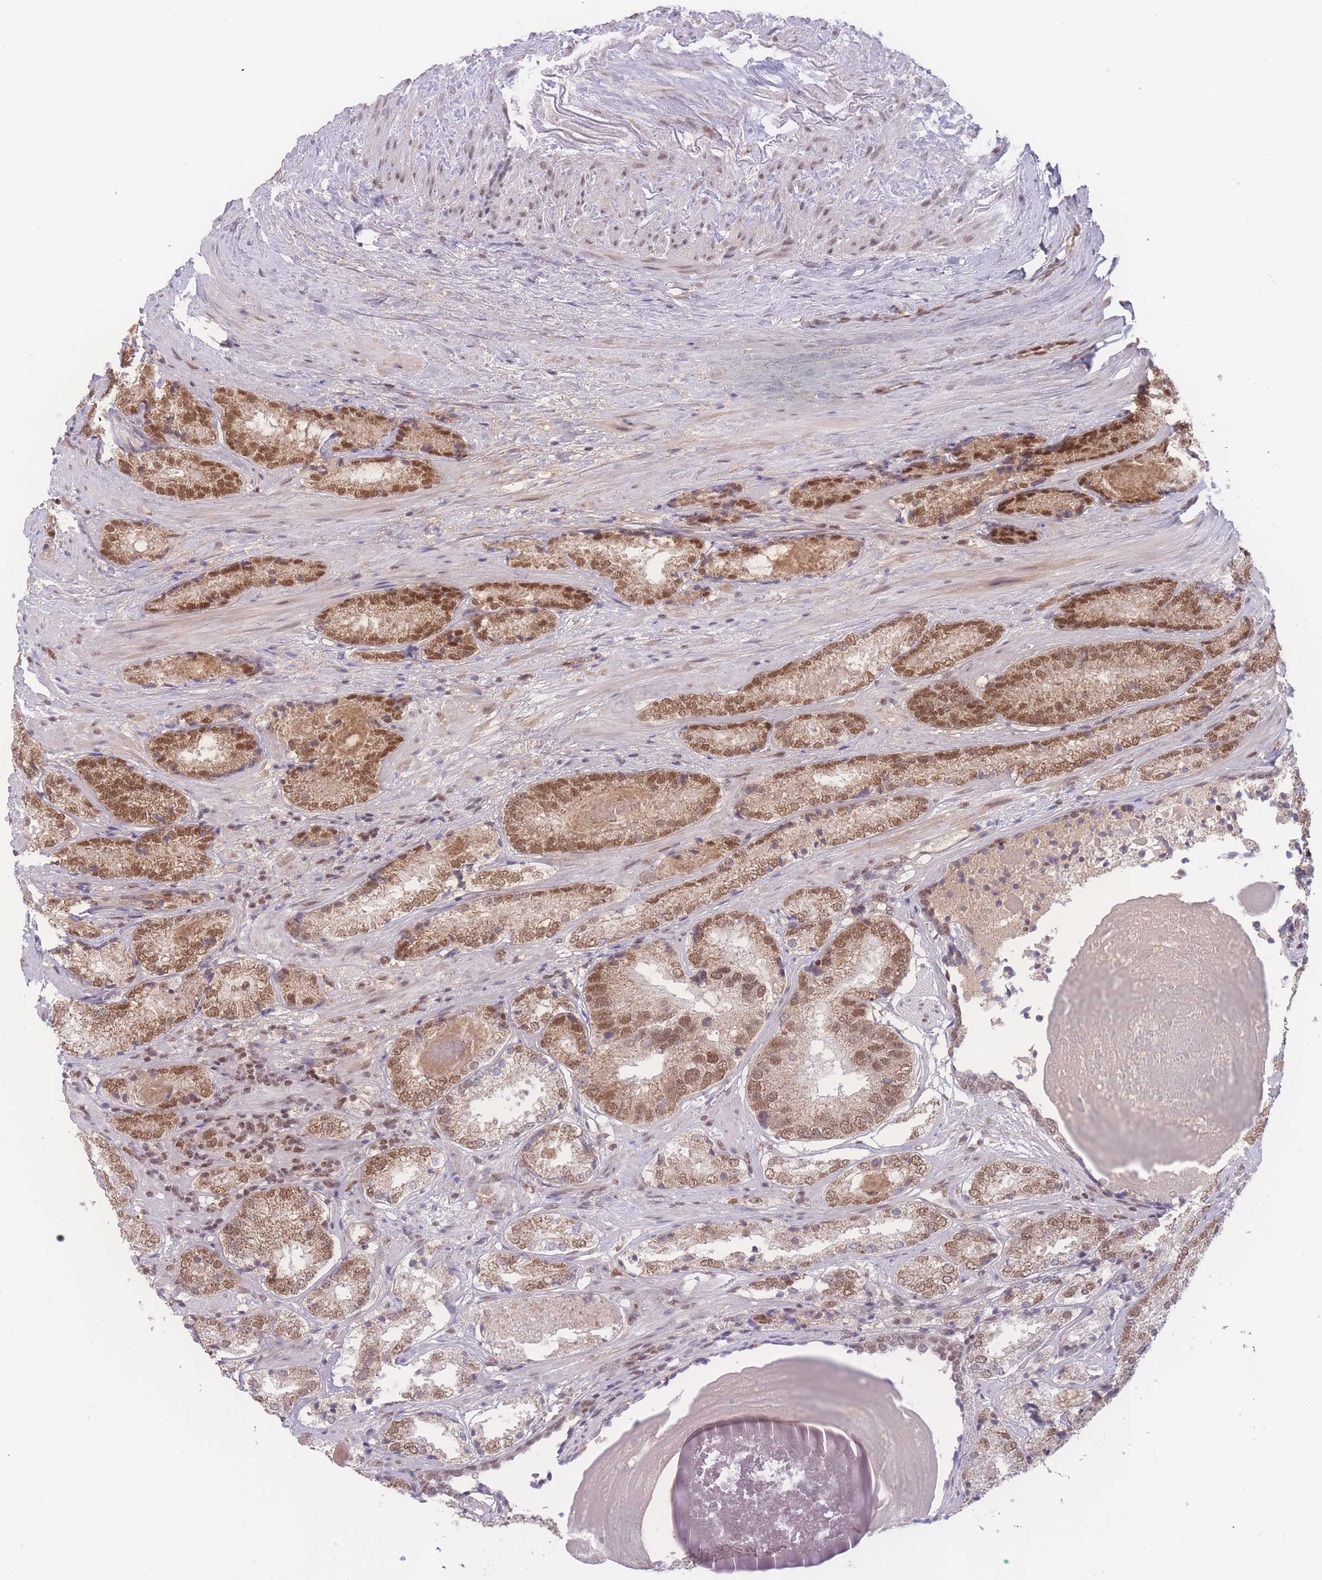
{"staining": {"intensity": "moderate", "quantity": ">75%", "location": "cytoplasmic/membranous,nuclear"}, "tissue": "prostate cancer", "cell_type": "Tumor cells", "image_type": "cancer", "snomed": [{"axis": "morphology", "description": "Adenocarcinoma, High grade"}, {"axis": "topography", "description": "Prostate"}], "caption": "The image reveals immunohistochemical staining of prostate cancer (high-grade adenocarcinoma). There is moderate cytoplasmic/membranous and nuclear positivity is present in approximately >75% of tumor cells.", "gene": "RAVER1", "patient": {"sex": "male", "age": 63}}